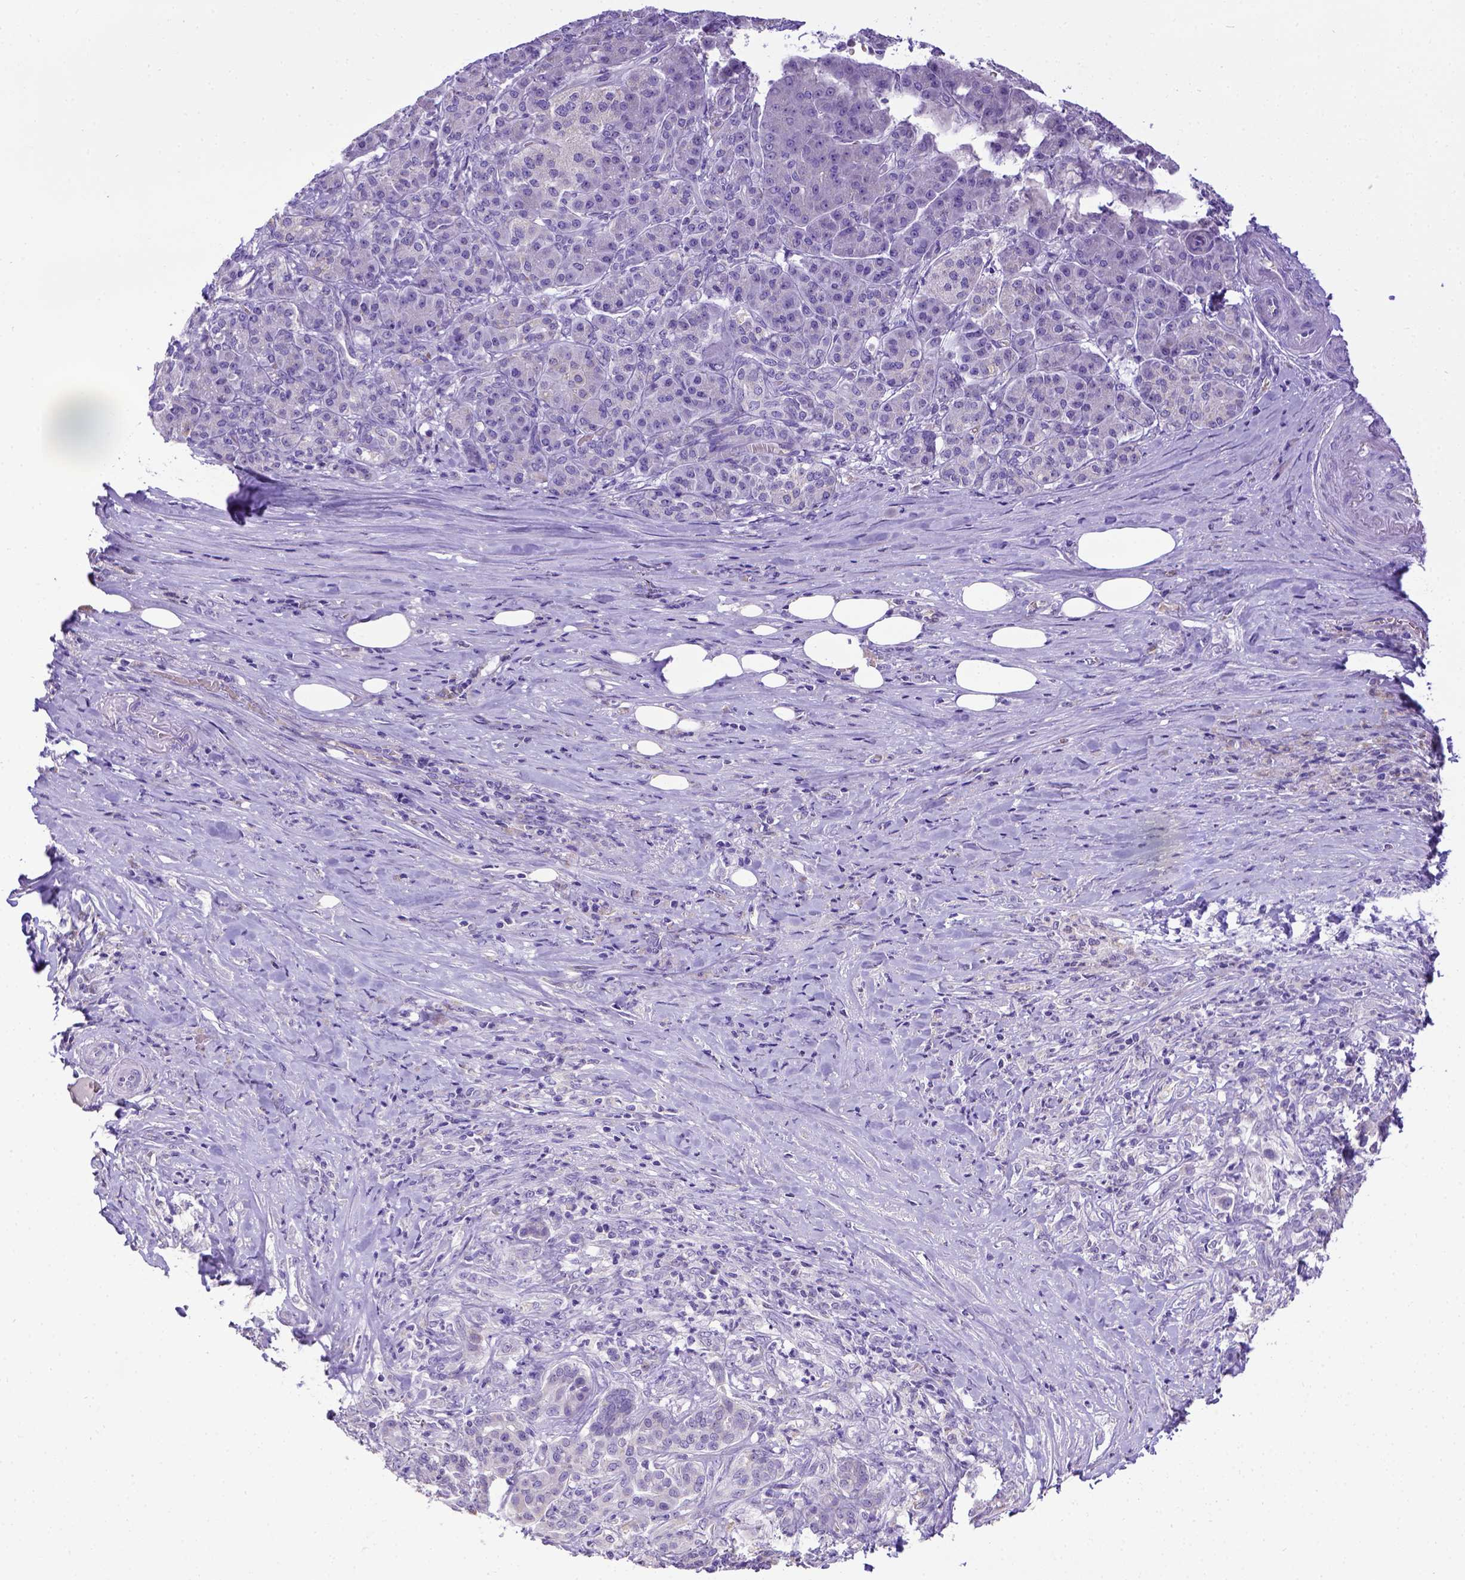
{"staining": {"intensity": "negative", "quantity": "none", "location": "none"}, "tissue": "pancreatic cancer", "cell_type": "Tumor cells", "image_type": "cancer", "snomed": [{"axis": "morphology", "description": "Normal tissue, NOS"}, {"axis": "morphology", "description": "Inflammation, NOS"}, {"axis": "morphology", "description": "Adenocarcinoma, NOS"}, {"axis": "topography", "description": "Pancreas"}], "caption": "Human adenocarcinoma (pancreatic) stained for a protein using immunohistochemistry (IHC) shows no positivity in tumor cells.", "gene": "SPEF1", "patient": {"sex": "male", "age": 57}}